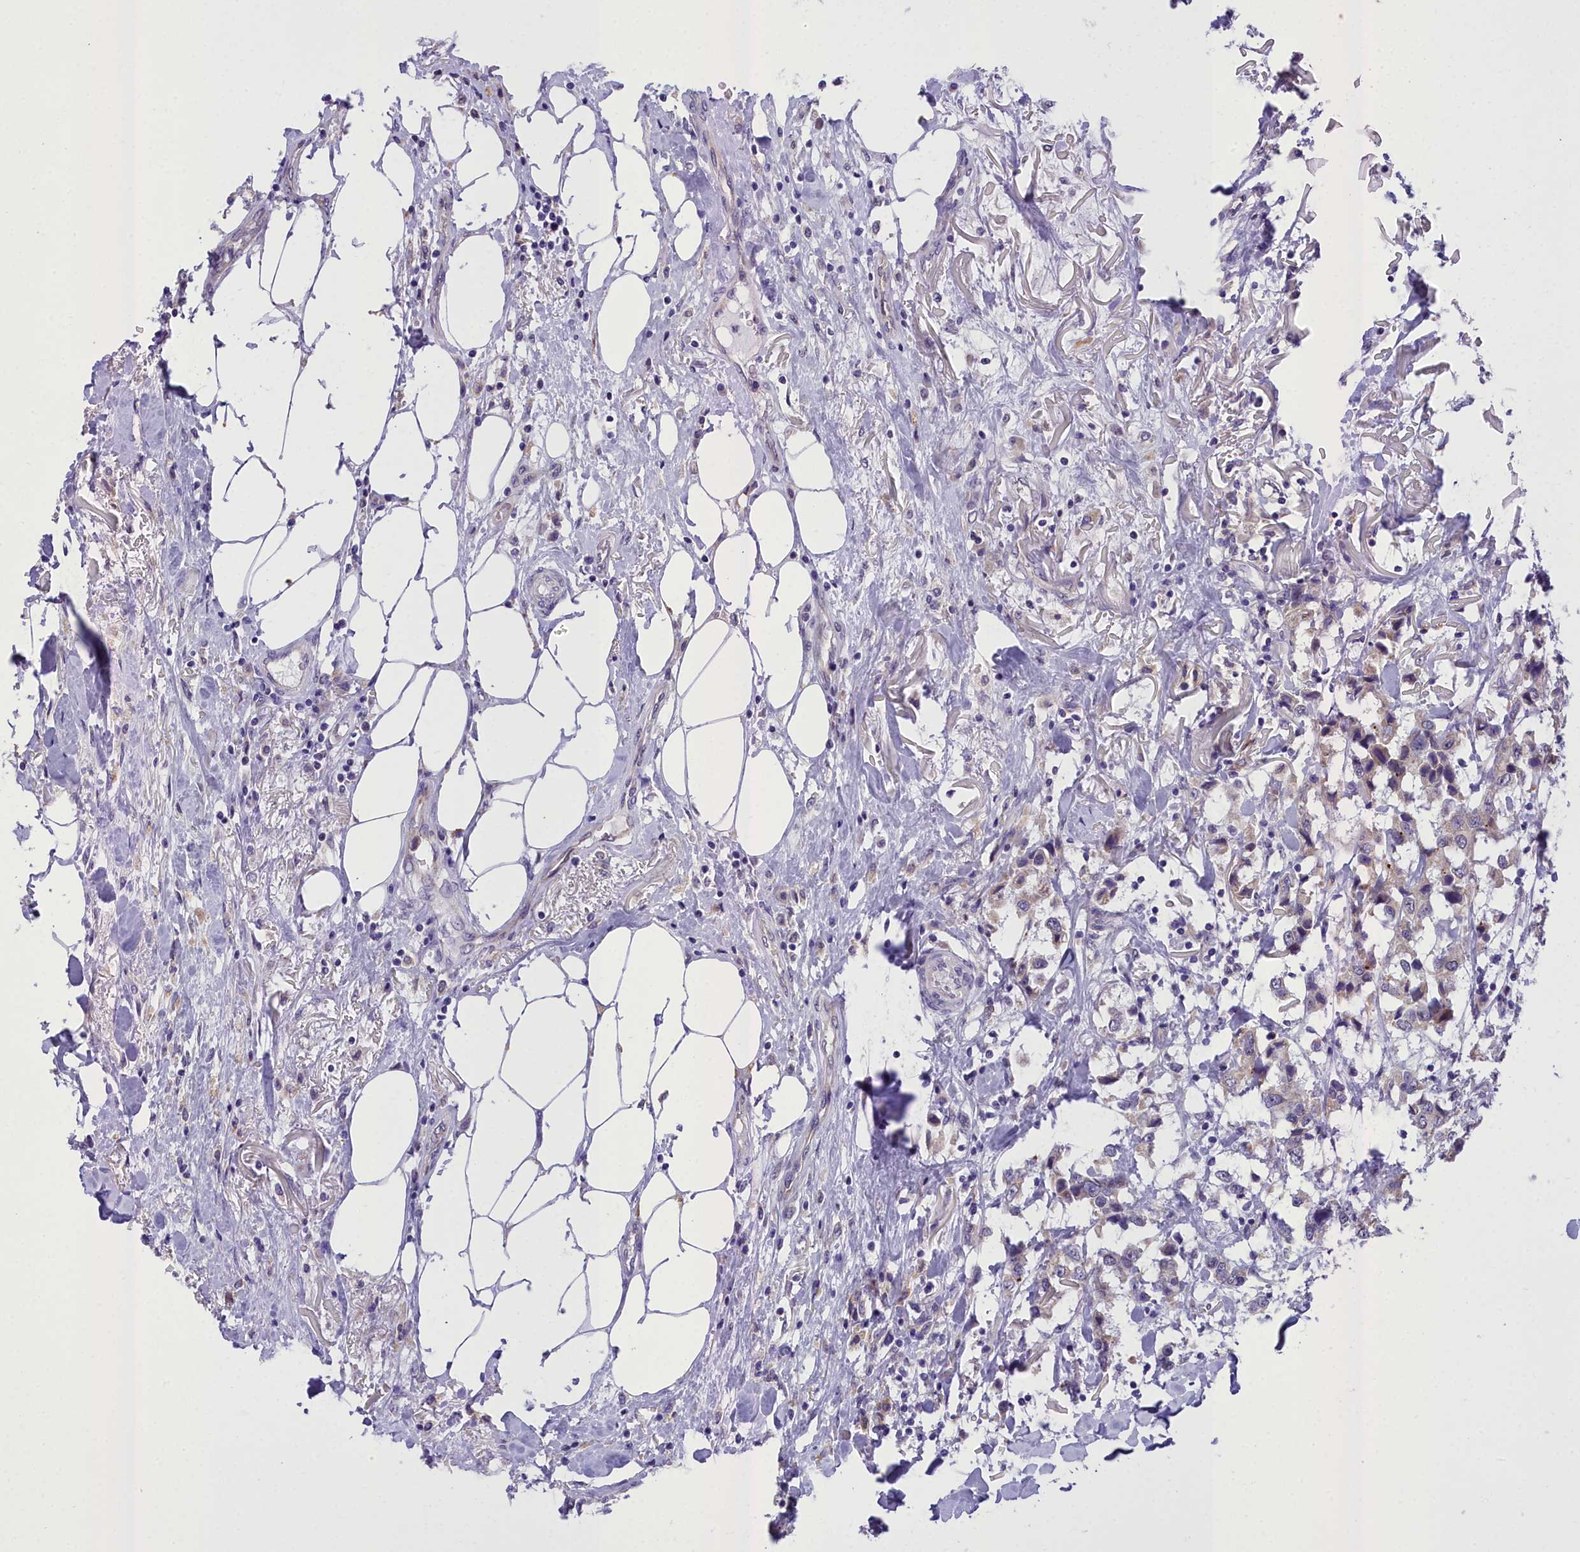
{"staining": {"intensity": "negative", "quantity": "none", "location": "none"}, "tissue": "breast cancer", "cell_type": "Tumor cells", "image_type": "cancer", "snomed": [{"axis": "morphology", "description": "Duct carcinoma"}, {"axis": "topography", "description": "Breast"}], "caption": "A histopathology image of human breast intraductal carcinoma is negative for staining in tumor cells.", "gene": "MIIP", "patient": {"sex": "female", "age": 80}}